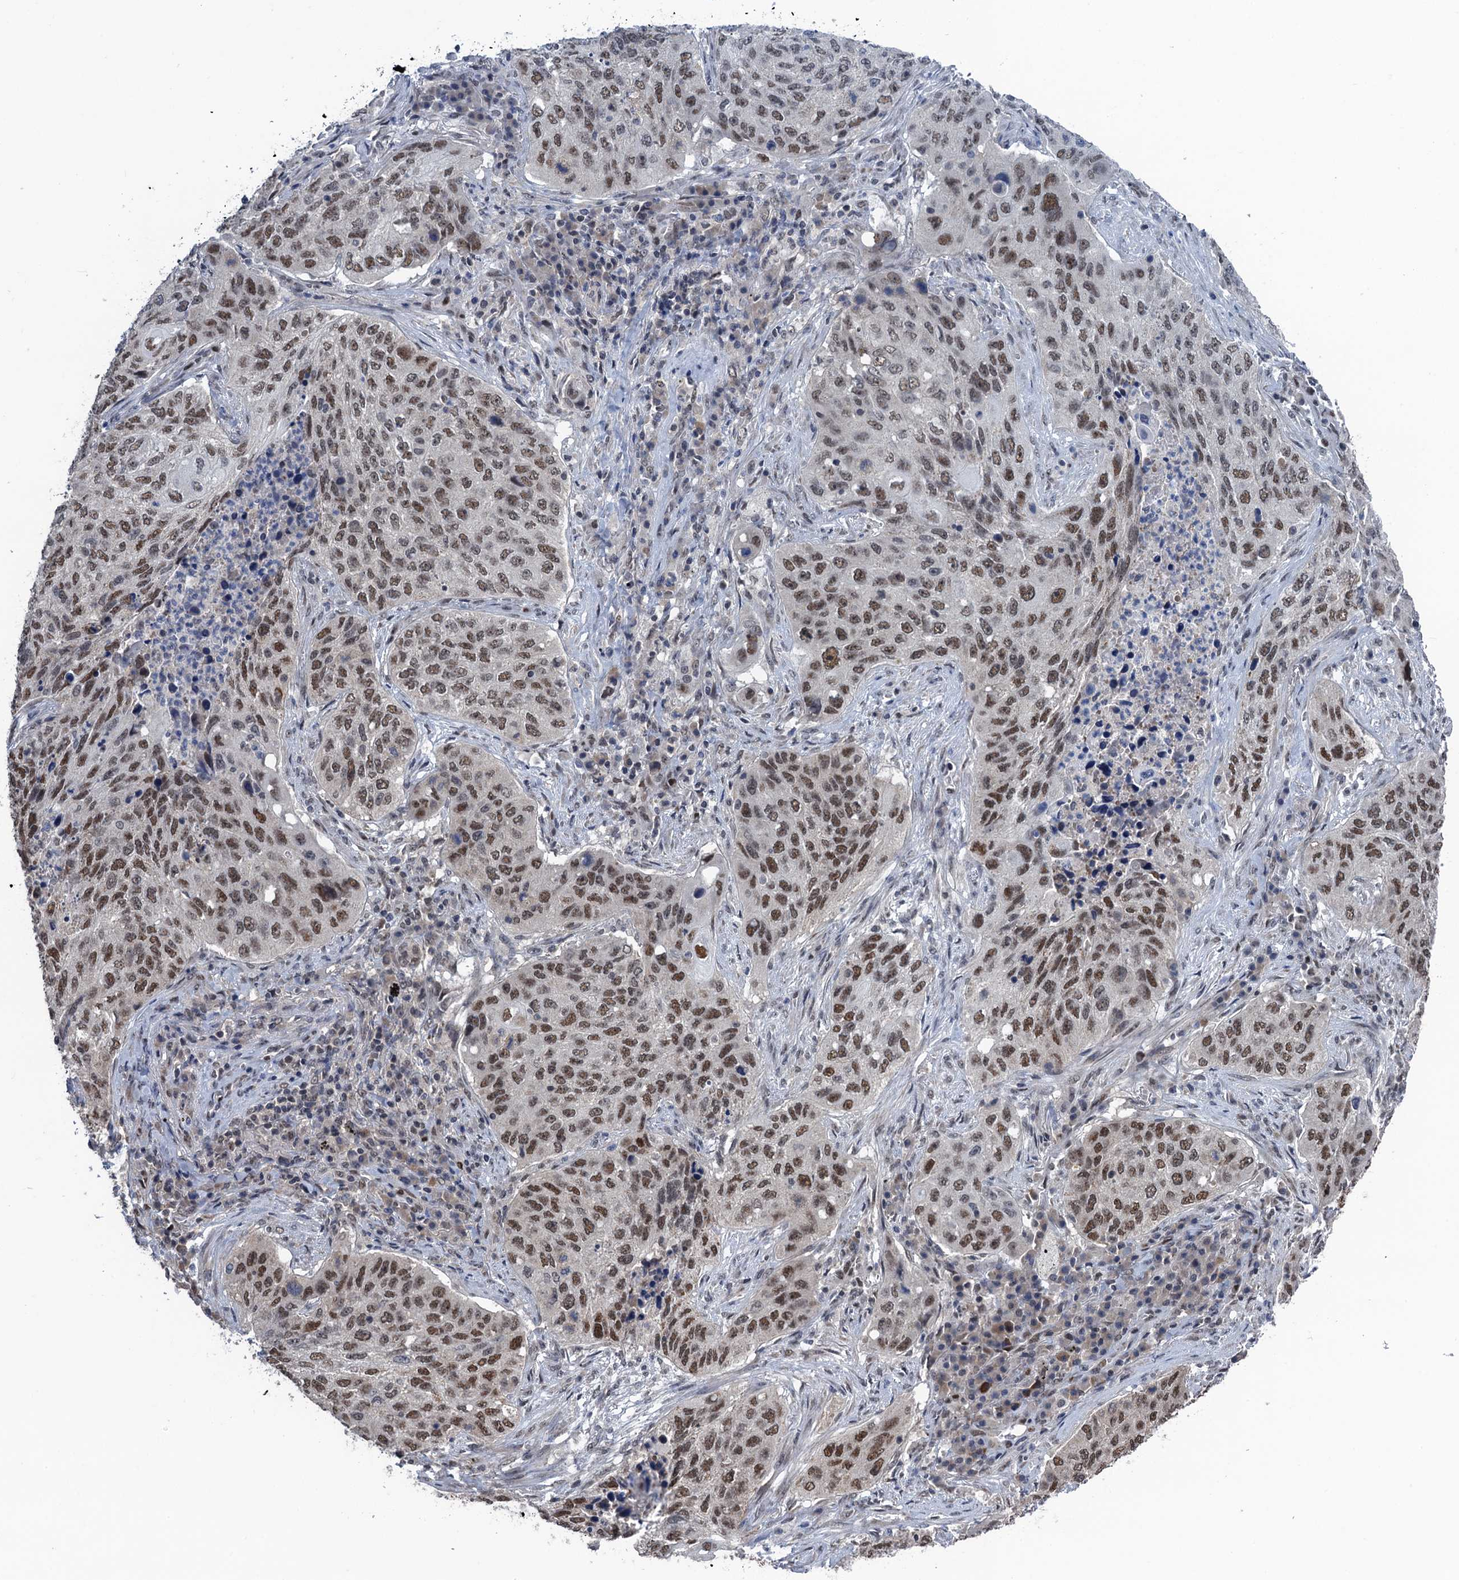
{"staining": {"intensity": "moderate", "quantity": ">75%", "location": "nuclear"}, "tissue": "lung cancer", "cell_type": "Tumor cells", "image_type": "cancer", "snomed": [{"axis": "morphology", "description": "Squamous cell carcinoma, NOS"}, {"axis": "topography", "description": "Lung"}], "caption": "Immunohistochemical staining of lung cancer (squamous cell carcinoma) shows moderate nuclear protein staining in about >75% of tumor cells. Nuclei are stained in blue.", "gene": "SAE1", "patient": {"sex": "female", "age": 63}}